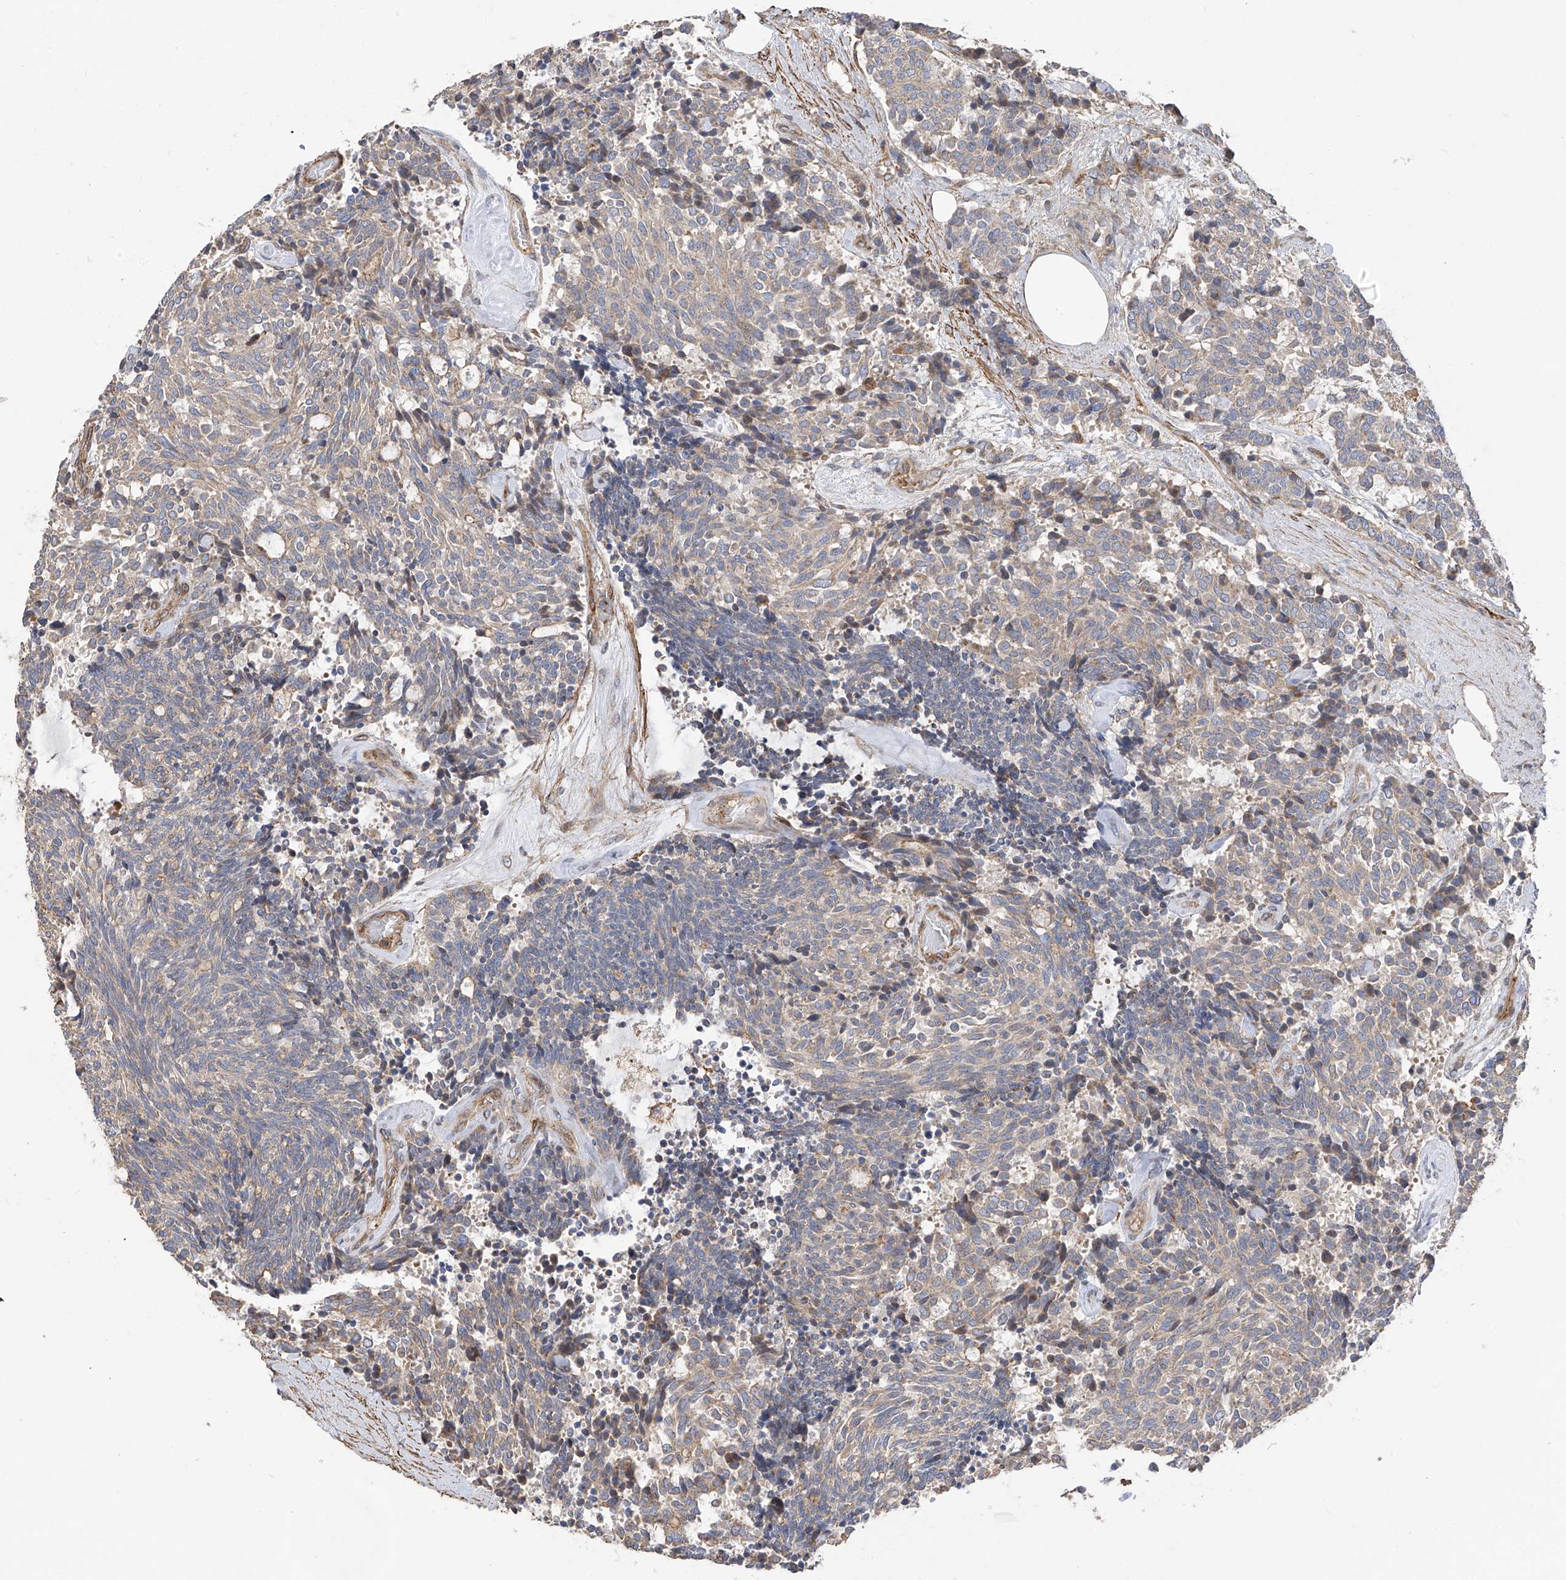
{"staining": {"intensity": "weak", "quantity": "<25%", "location": "cytoplasmic/membranous"}, "tissue": "carcinoid", "cell_type": "Tumor cells", "image_type": "cancer", "snomed": [{"axis": "morphology", "description": "Carcinoid, malignant, NOS"}, {"axis": "topography", "description": "Pancreas"}], "caption": "Immunohistochemistry (IHC) photomicrograph of malignant carcinoid stained for a protein (brown), which exhibits no positivity in tumor cells. The staining was performed using DAB (3,3'-diaminobenzidine) to visualize the protein expression in brown, while the nuclei were stained in blue with hematoxylin (Magnification: 20x).", "gene": "SLC43A3", "patient": {"sex": "female", "age": 54}}